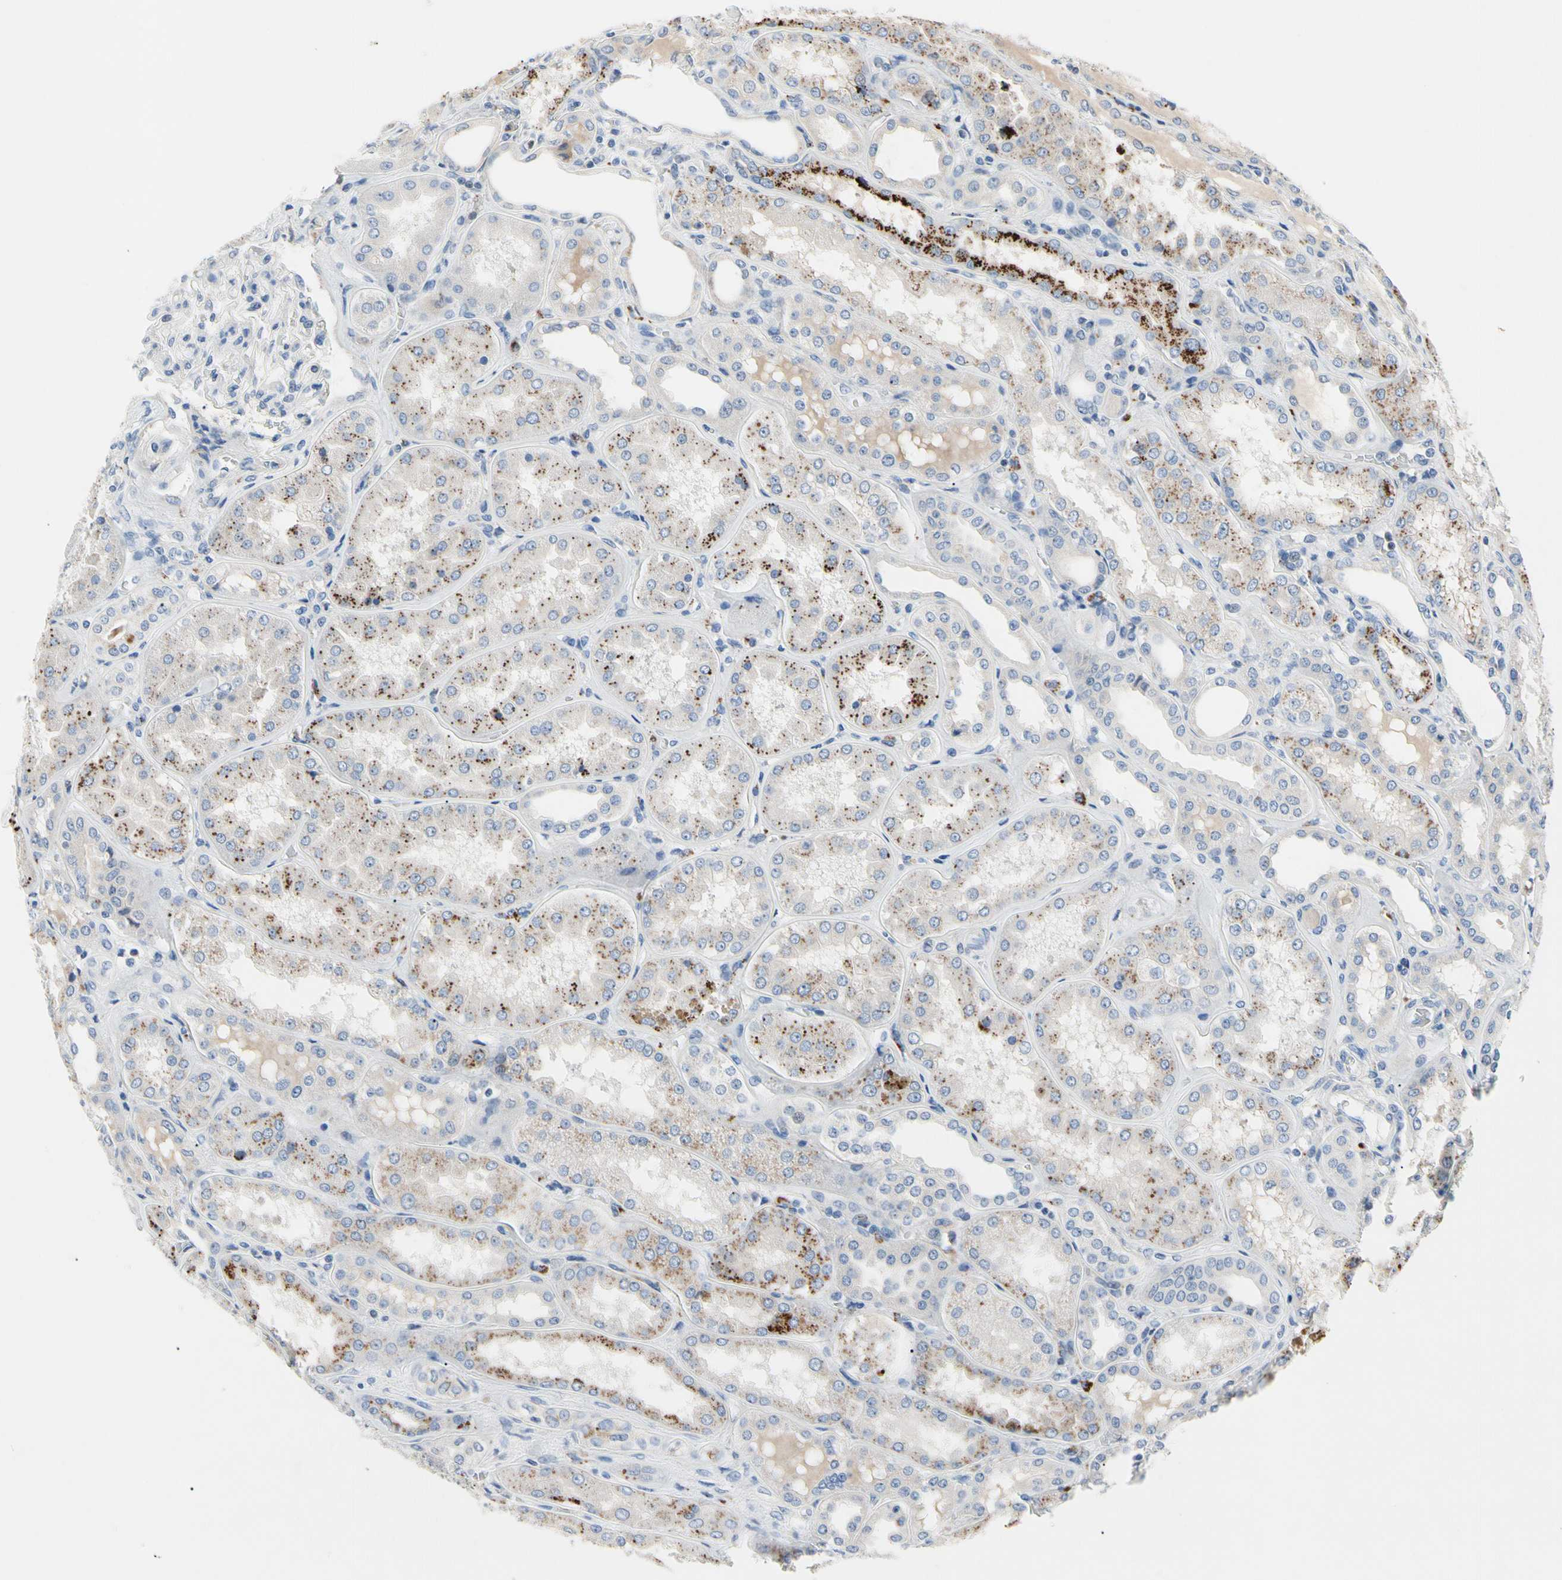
{"staining": {"intensity": "negative", "quantity": "none", "location": "none"}, "tissue": "kidney", "cell_type": "Cells in glomeruli", "image_type": "normal", "snomed": [{"axis": "morphology", "description": "Normal tissue, NOS"}, {"axis": "topography", "description": "Kidney"}], "caption": "Immunohistochemistry (IHC) of unremarkable kidney demonstrates no staining in cells in glomeruli.", "gene": "RETSAT", "patient": {"sex": "female", "age": 56}}